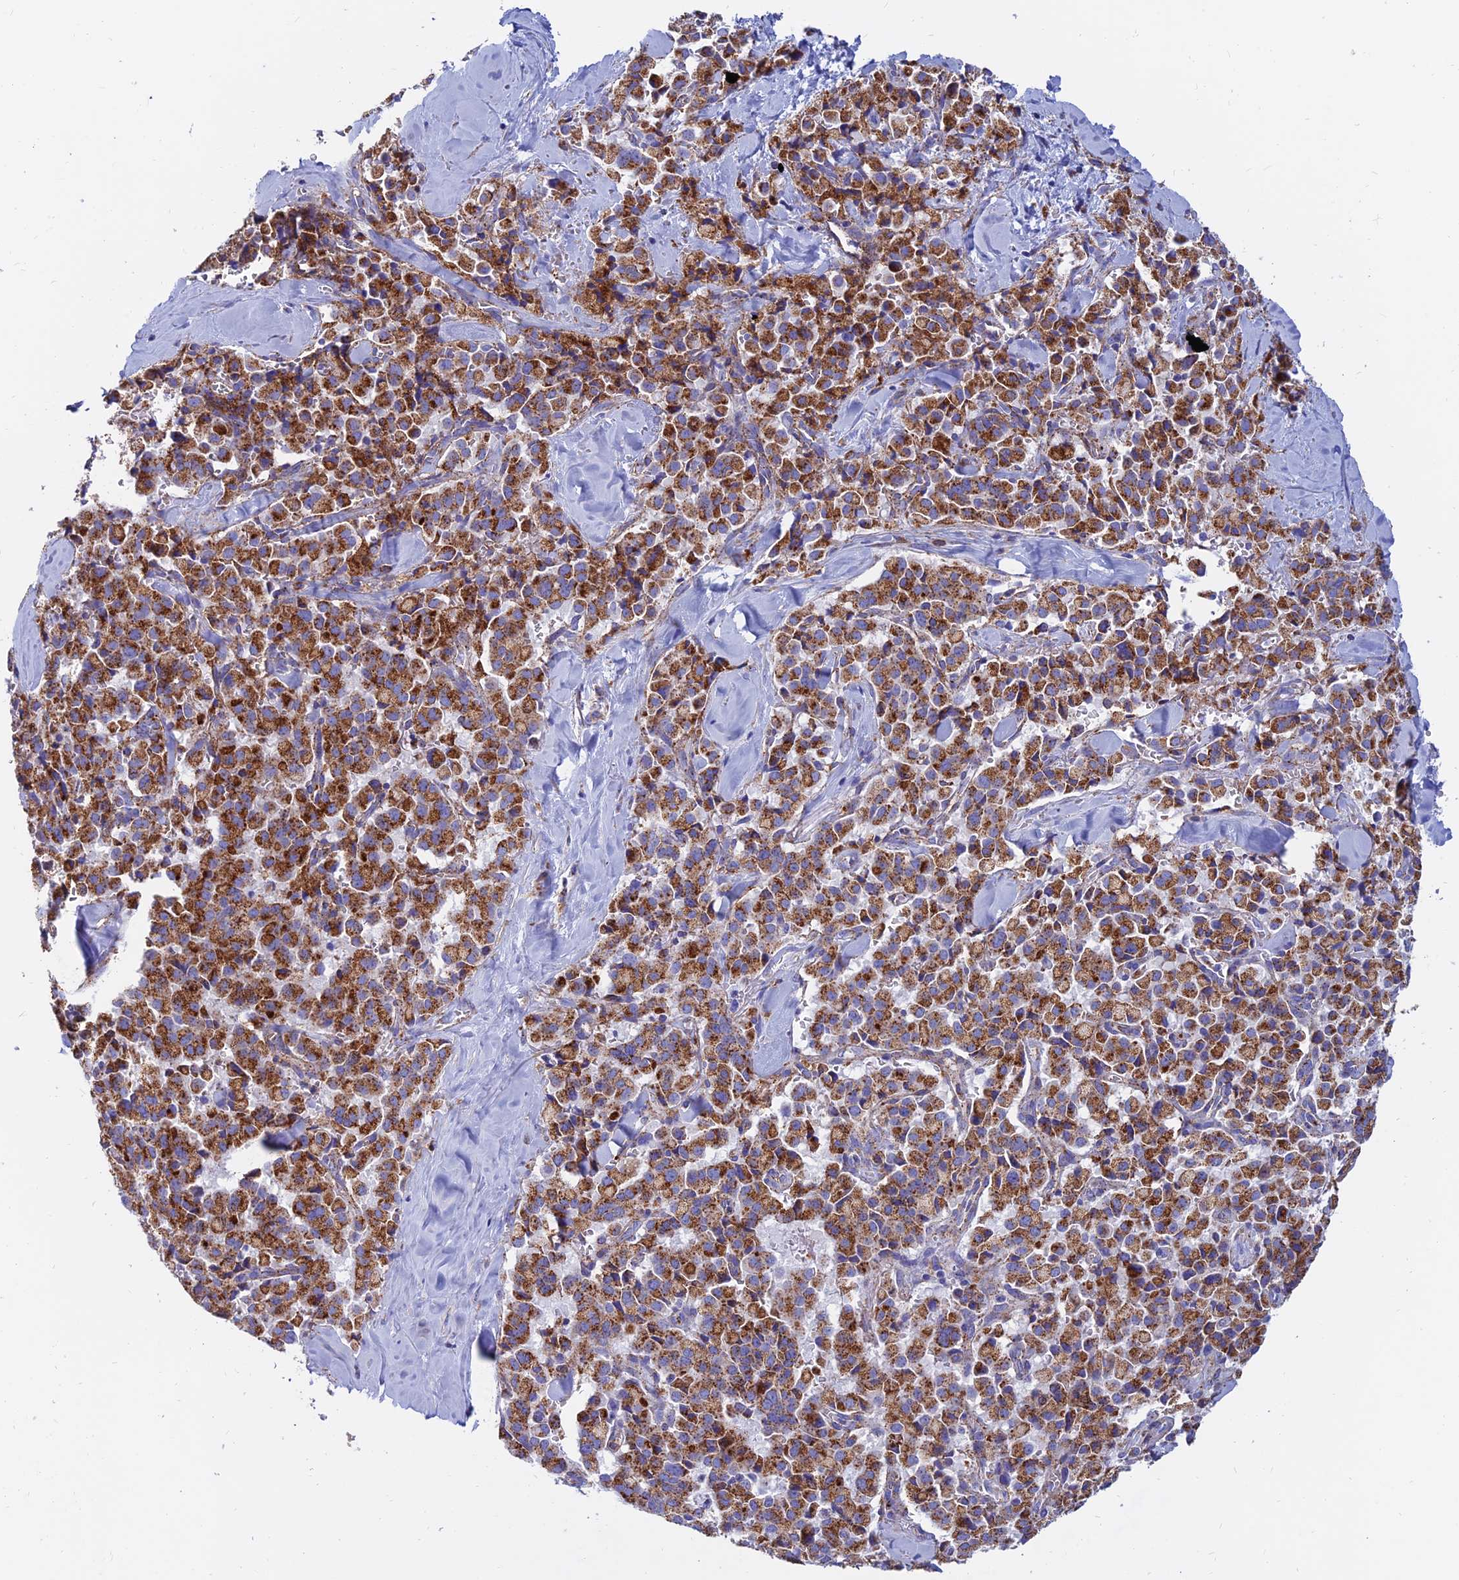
{"staining": {"intensity": "strong", "quantity": ">75%", "location": "cytoplasmic/membranous"}, "tissue": "pancreatic cancer", "cell_type": "Tumor cells", "image_type": "cancer", "snomed": [{"axis": "morphology", "description": "Adenocarcinoma, NOS"}, {"axis": "topography", "description": "Pancreas"}], "caption": "A high amount of strong cytoplasmic/membranous expression is appreciated in approximately >75% of tumor cells in pancreatic cancer (adenocarcinoma) tissue.", "gene": "SPNS1", "patient": {"sex": "male", "age": 65}}